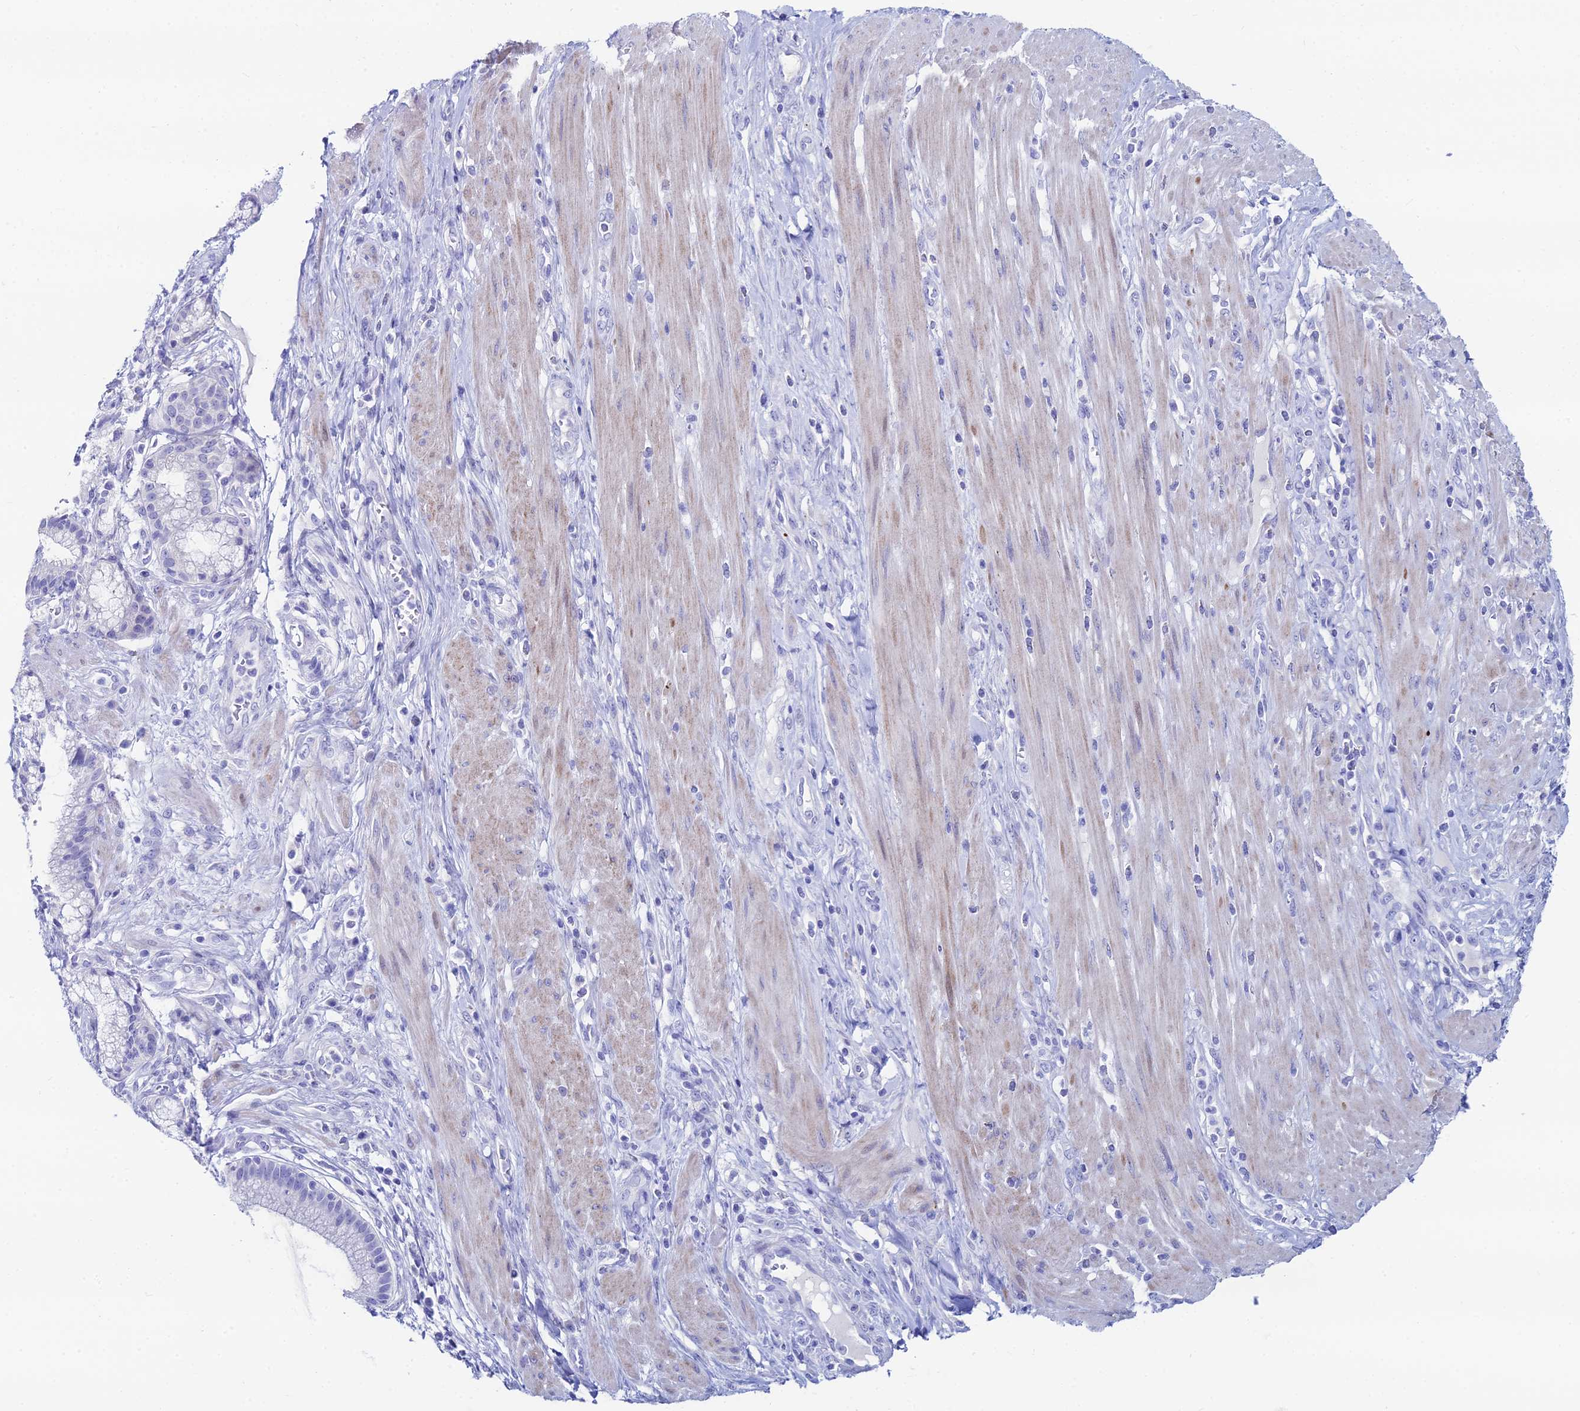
{"staining": {"intensity": "negative", "quantity": "none", "location": "none"}, "tissue": "pancreatic cancer", "cell_type": "Tumor cells", "image_type": "cancer", "snomed": [{"axis": "morphology", "description": "Adenocarcinoma, NOS"}, {"axis": "topography", "description": "Pancreas"}], "caption": "A photomicrograph of human adenocarcinoma (pancreatic) is negative for staining in tumor cells. The staining is performed using DAB (3,3'-diaminobenzidine) brown chromogen with nuclei counter-stained in using hematoxylin.", "gene": "HSPA1L", "patient": {"sex": "male", "age": 72}}